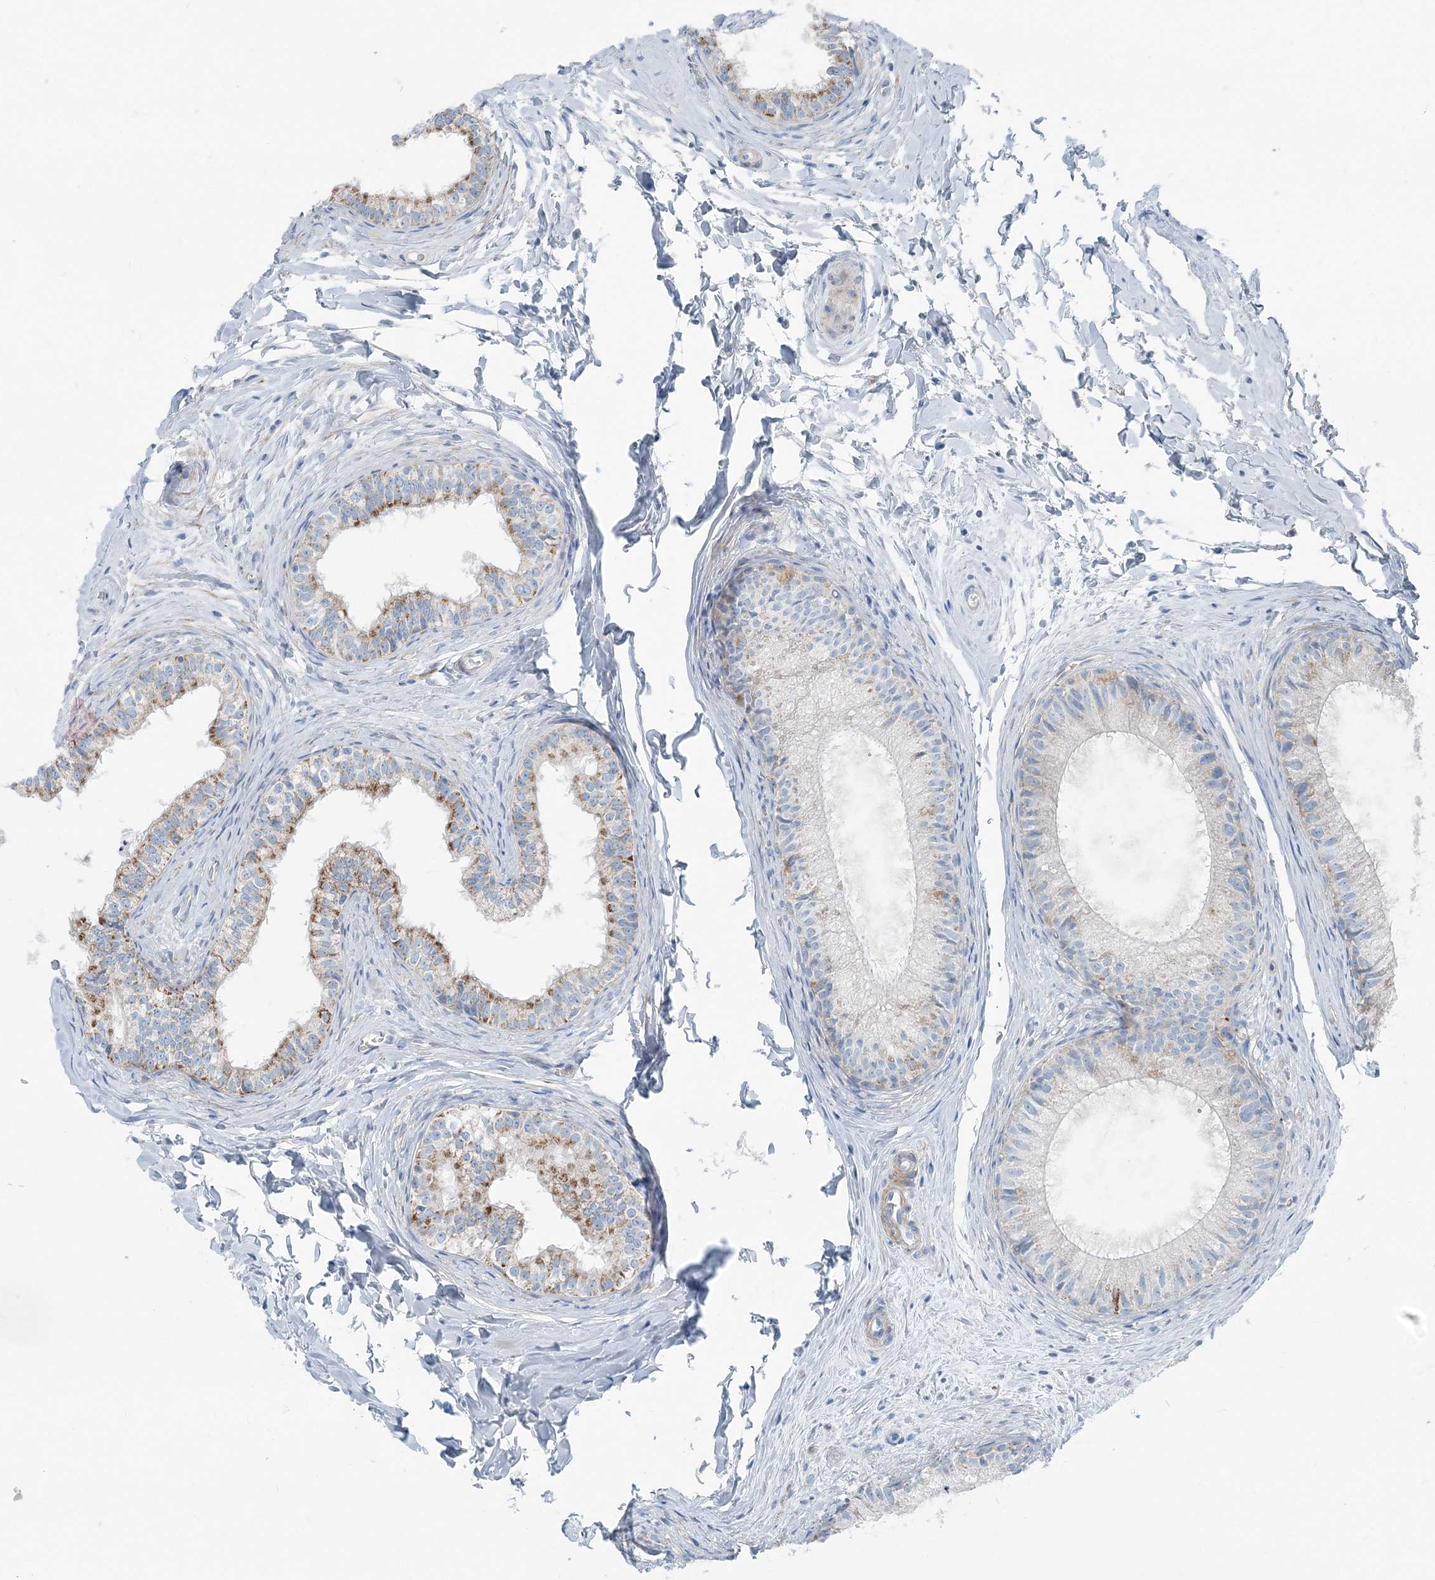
{"staining": {"intensity": "strong", "quantity": "<25%", "location": "cytoplasmic/membranous"}, "tissue": "epididymis", "cell_type": "Glandular cells", "image_type": "normal", "snomed": [{"axis": "morphology", "description": "Normal tissue, NOS"}, {"axis": "topography", "description": "Epididymis"}], "caption": "Immunohistochemistry photomicrograph of normal epididymis stained for a protein (brown), which displays medium levels of strong cytoplasmic/membranous expression in about <25% of glandular cells.", "gene": "INTU", "patient": {"sex": "male", "age": 34}}